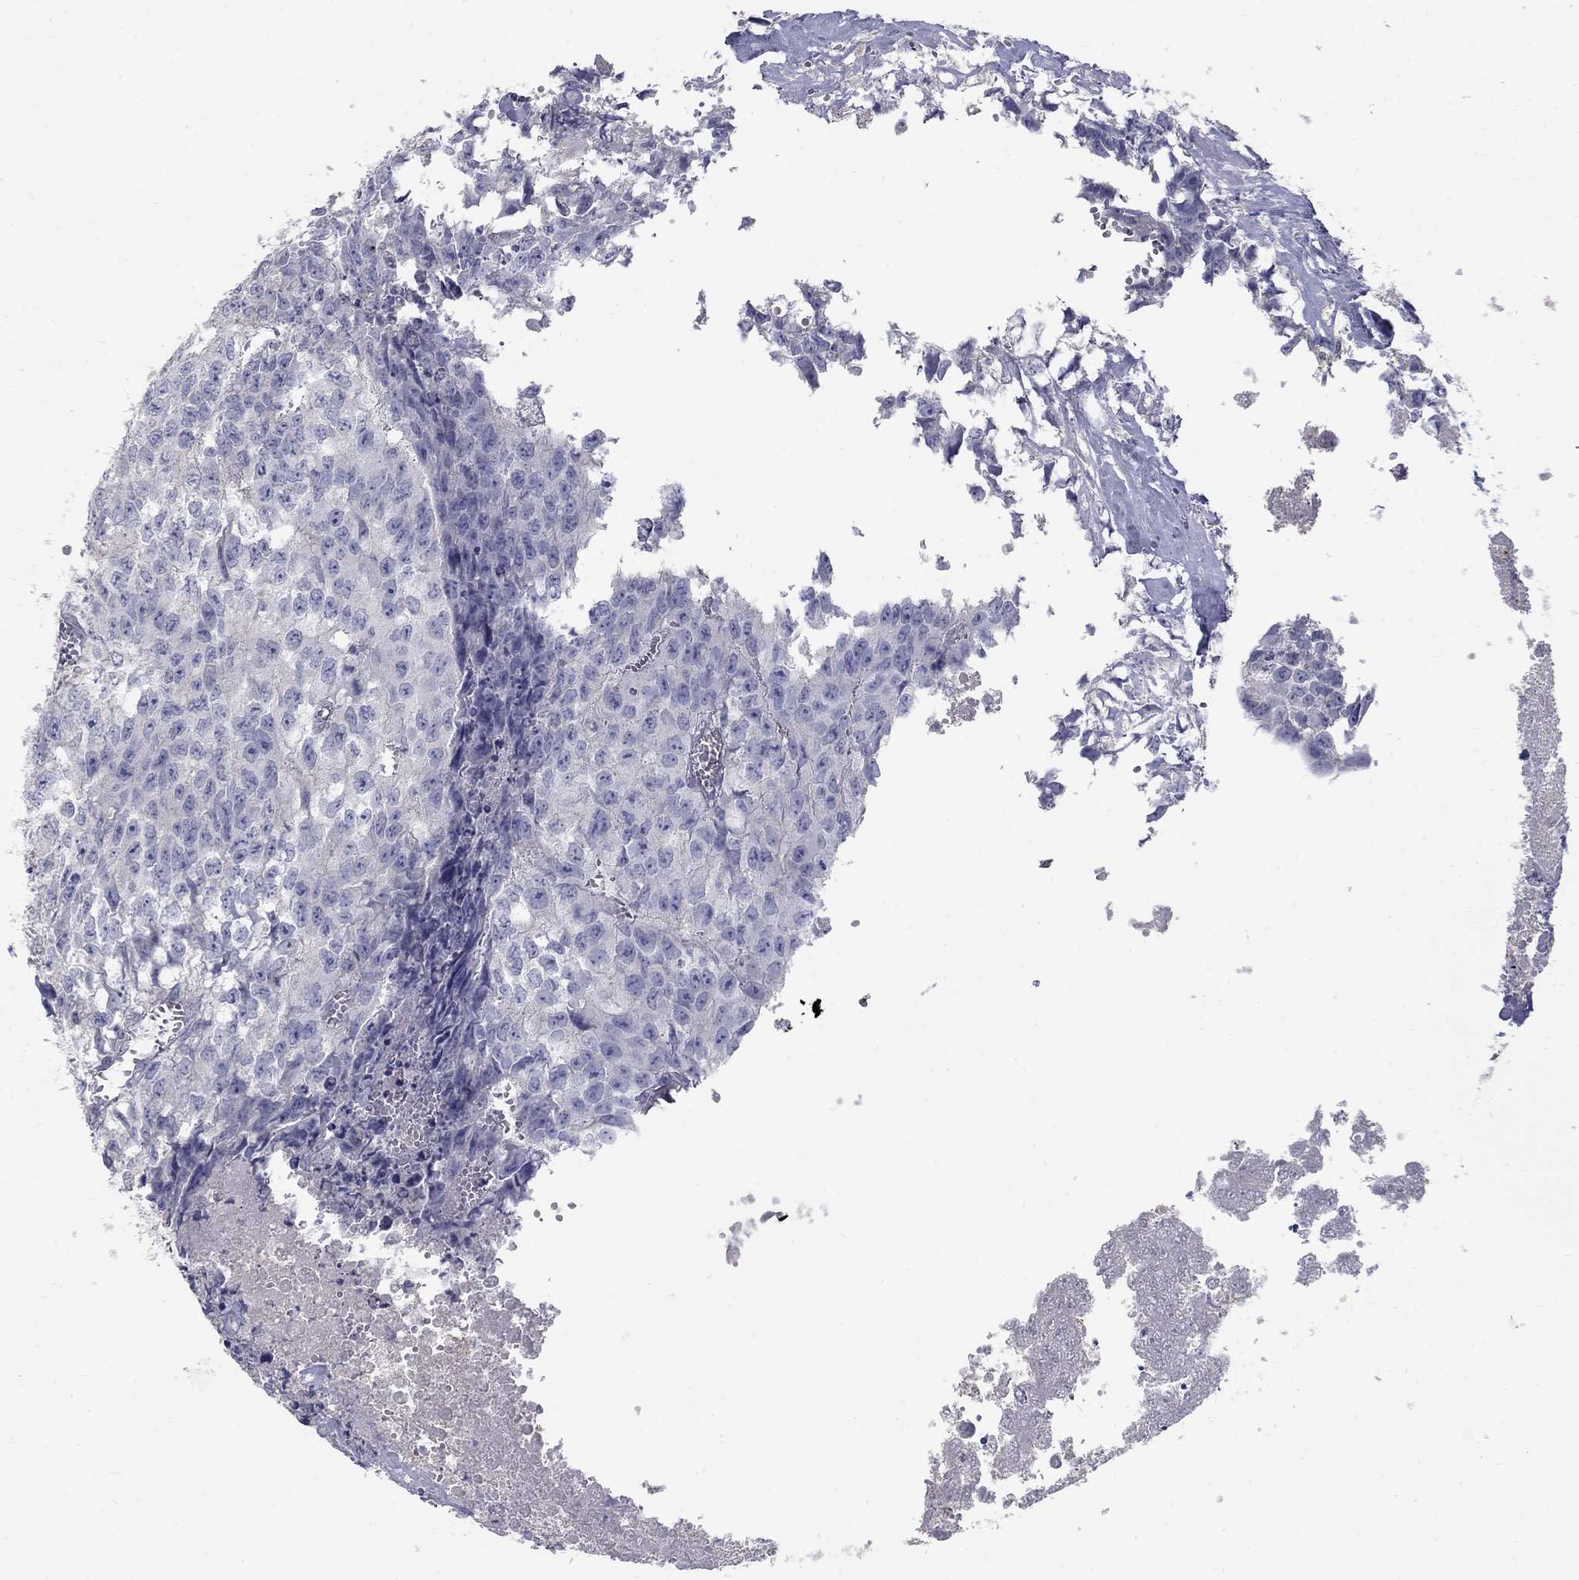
{"staining": {"intensity": "negative", "quantity": "none", "location": "none"}, "tissue": "testis cancer", "cell_type": "Tumor cells", "image_type": "cancer", "snomed": [{"axis": "morphology", "description": "Carcinoma, Embryonal, NOS"}, {"axis": "morphology", "description": "Teratoma, malignant, NOS"}, {"axis": "topography", "description": "Testis"}], "caption": "Protein analysis of embryonal carcinoma (testis) reveals no significant staining in tumor cells. (Immunohistochemistry, brightfield microscopy, high magnification).", "gene": "PTH1R", "patient": {"sex": "male", "age": 24}}